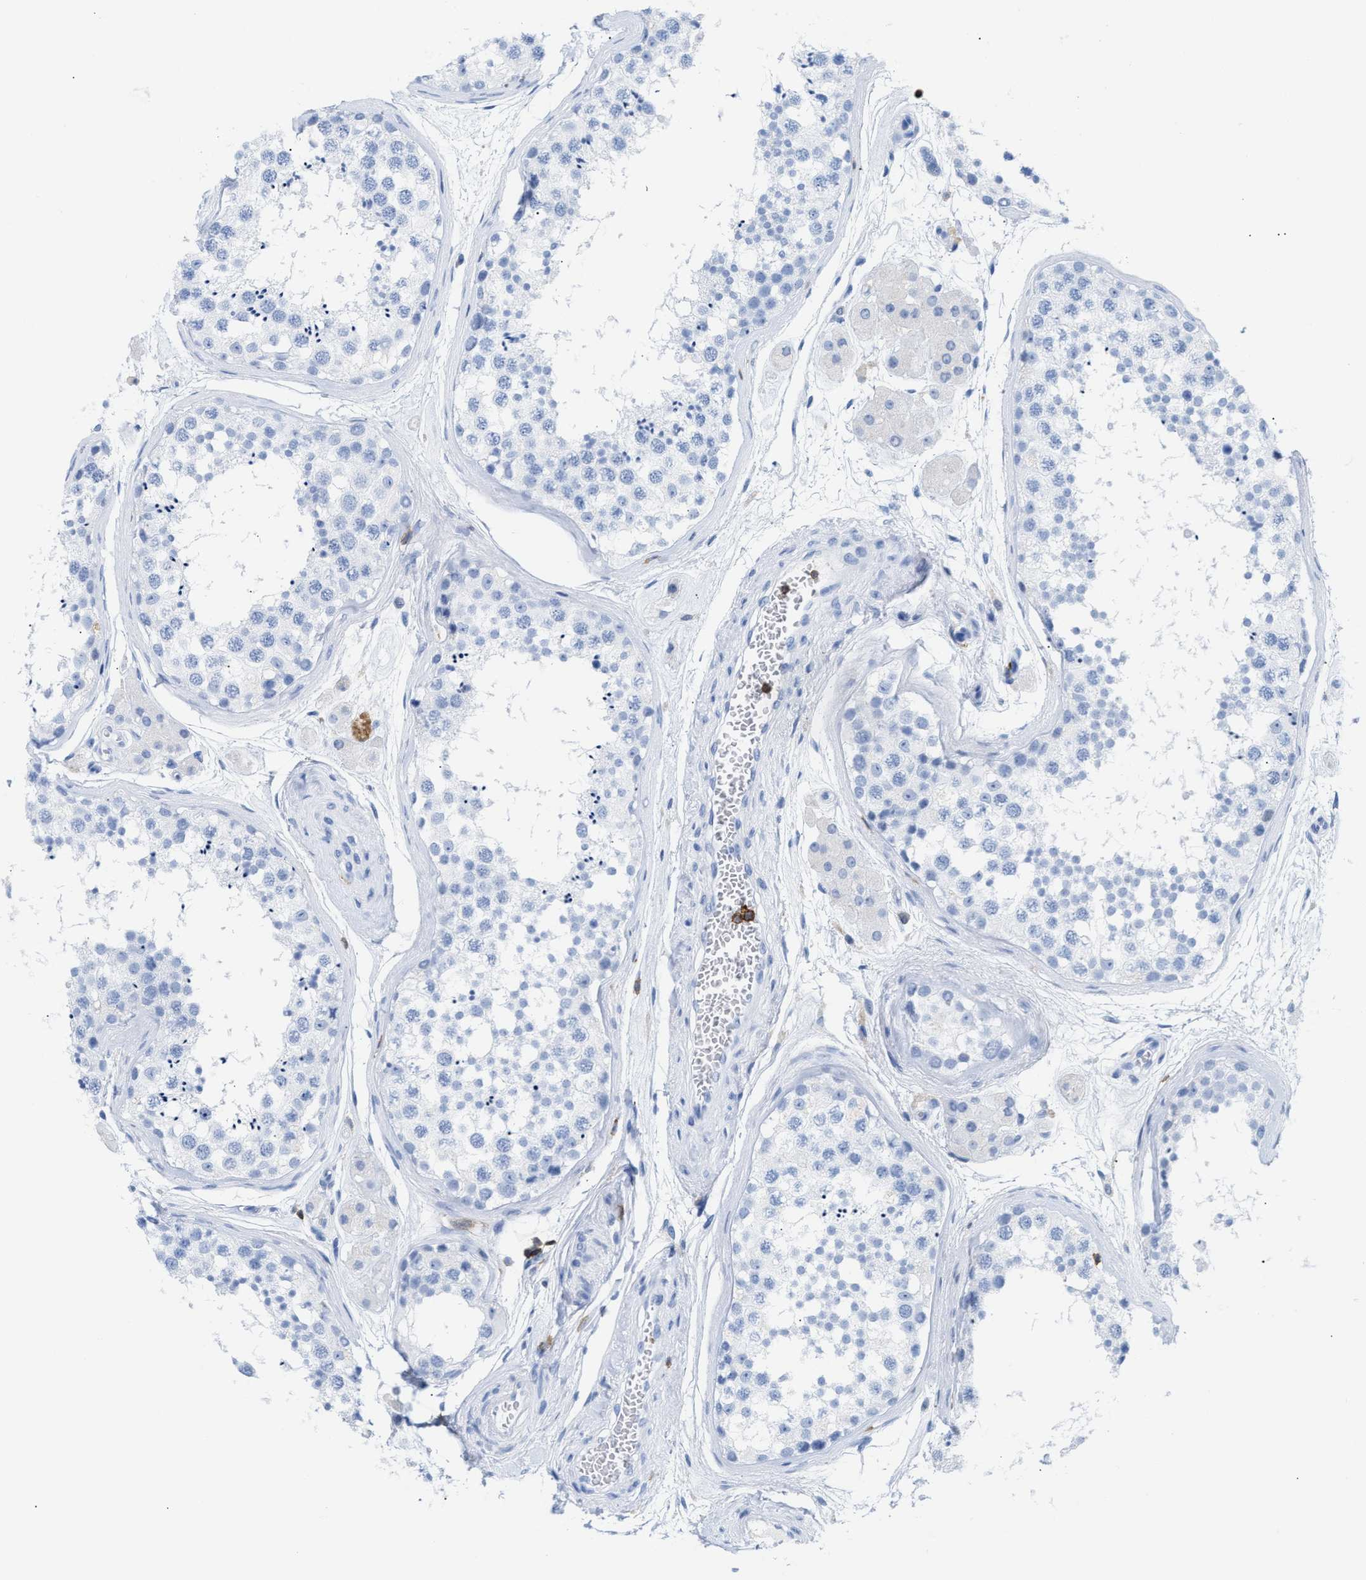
{"staining": {"intensity": "negative", "quantity": "none", "location": "none"}, "tissue": "testis", "cell_type": "Cells in seminiferous ducts", "image_type": "normal", "snomed": [{"axis": "morphology", "description": "Normal tissue, NOS"}, {"axis": "topography", "description": "Testis"}], "caption": "An IHC photomicrograph of unremarkable testis is shown. There is no staining in cells in seminiferous ducts of testis.", "gene": "LCP1", "patient": {"sex": "male", "age": 56}}